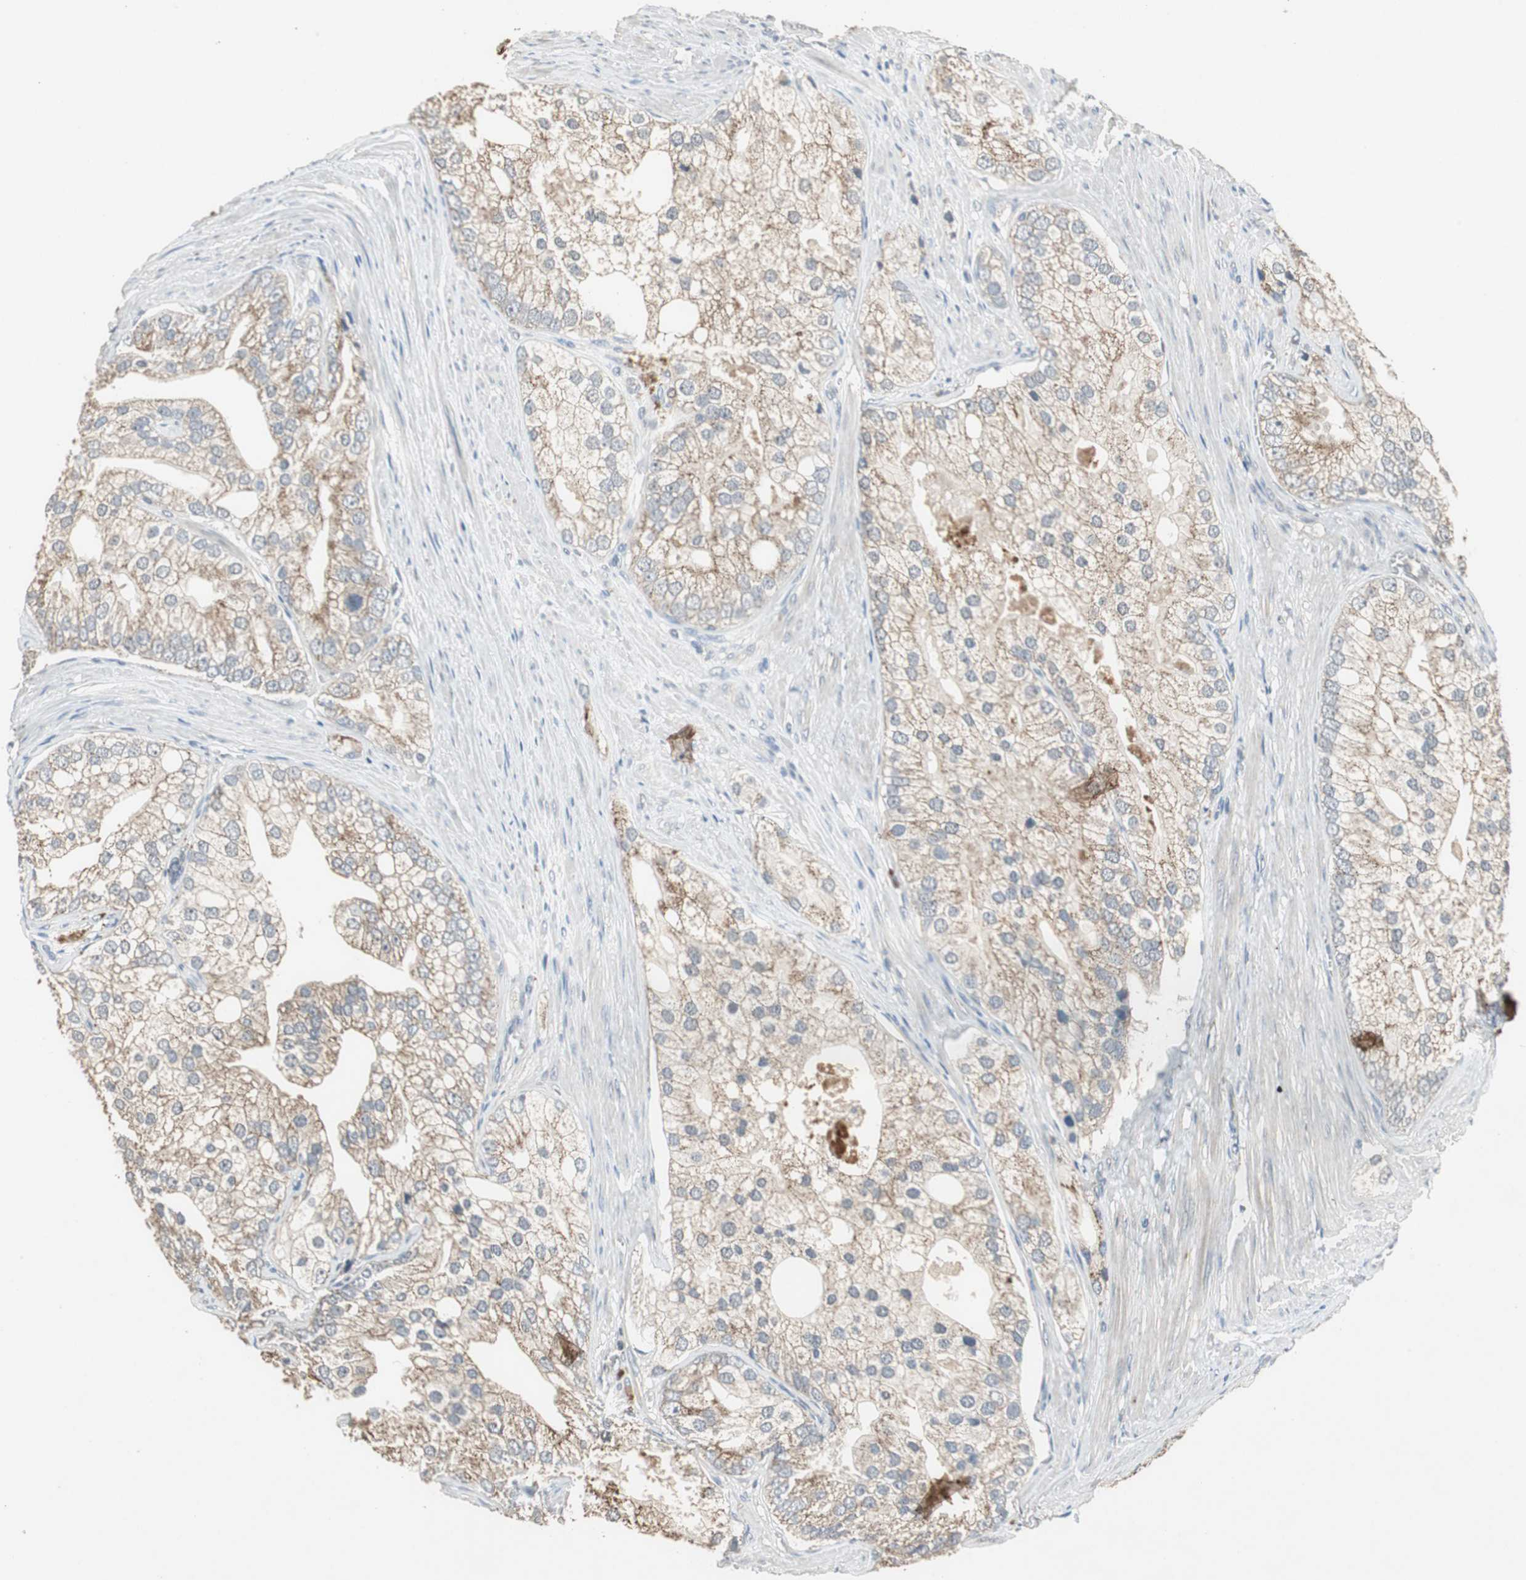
{"staining": {"intensity": "weak", "quantity": "25%-75%", "location": "cytoplasmic/membranous"}, "tissue": "prostate cancer", "cell_type": "Tumor cells", "image_type": "cancer", "snomed": [{"axis": "morphology", "description": "Adenocarcinoma, Low grade"}, {"axis": "topography", "description": "Prostate"}], "caption": "Protein expression analysis of human adenocarcinoma (low-grade) (prostate) reveals weak cytoplasmic/membranous expression in about 25%-75% of tumor cells. The staining was performed using DAB (3,3'-diaminobenzidine), with brown indicating positive protein expression. Nuclei are stained blue with hematoxylin.", "gene": "PI4KB", "patient": {"sex": "male", "age": 69}}